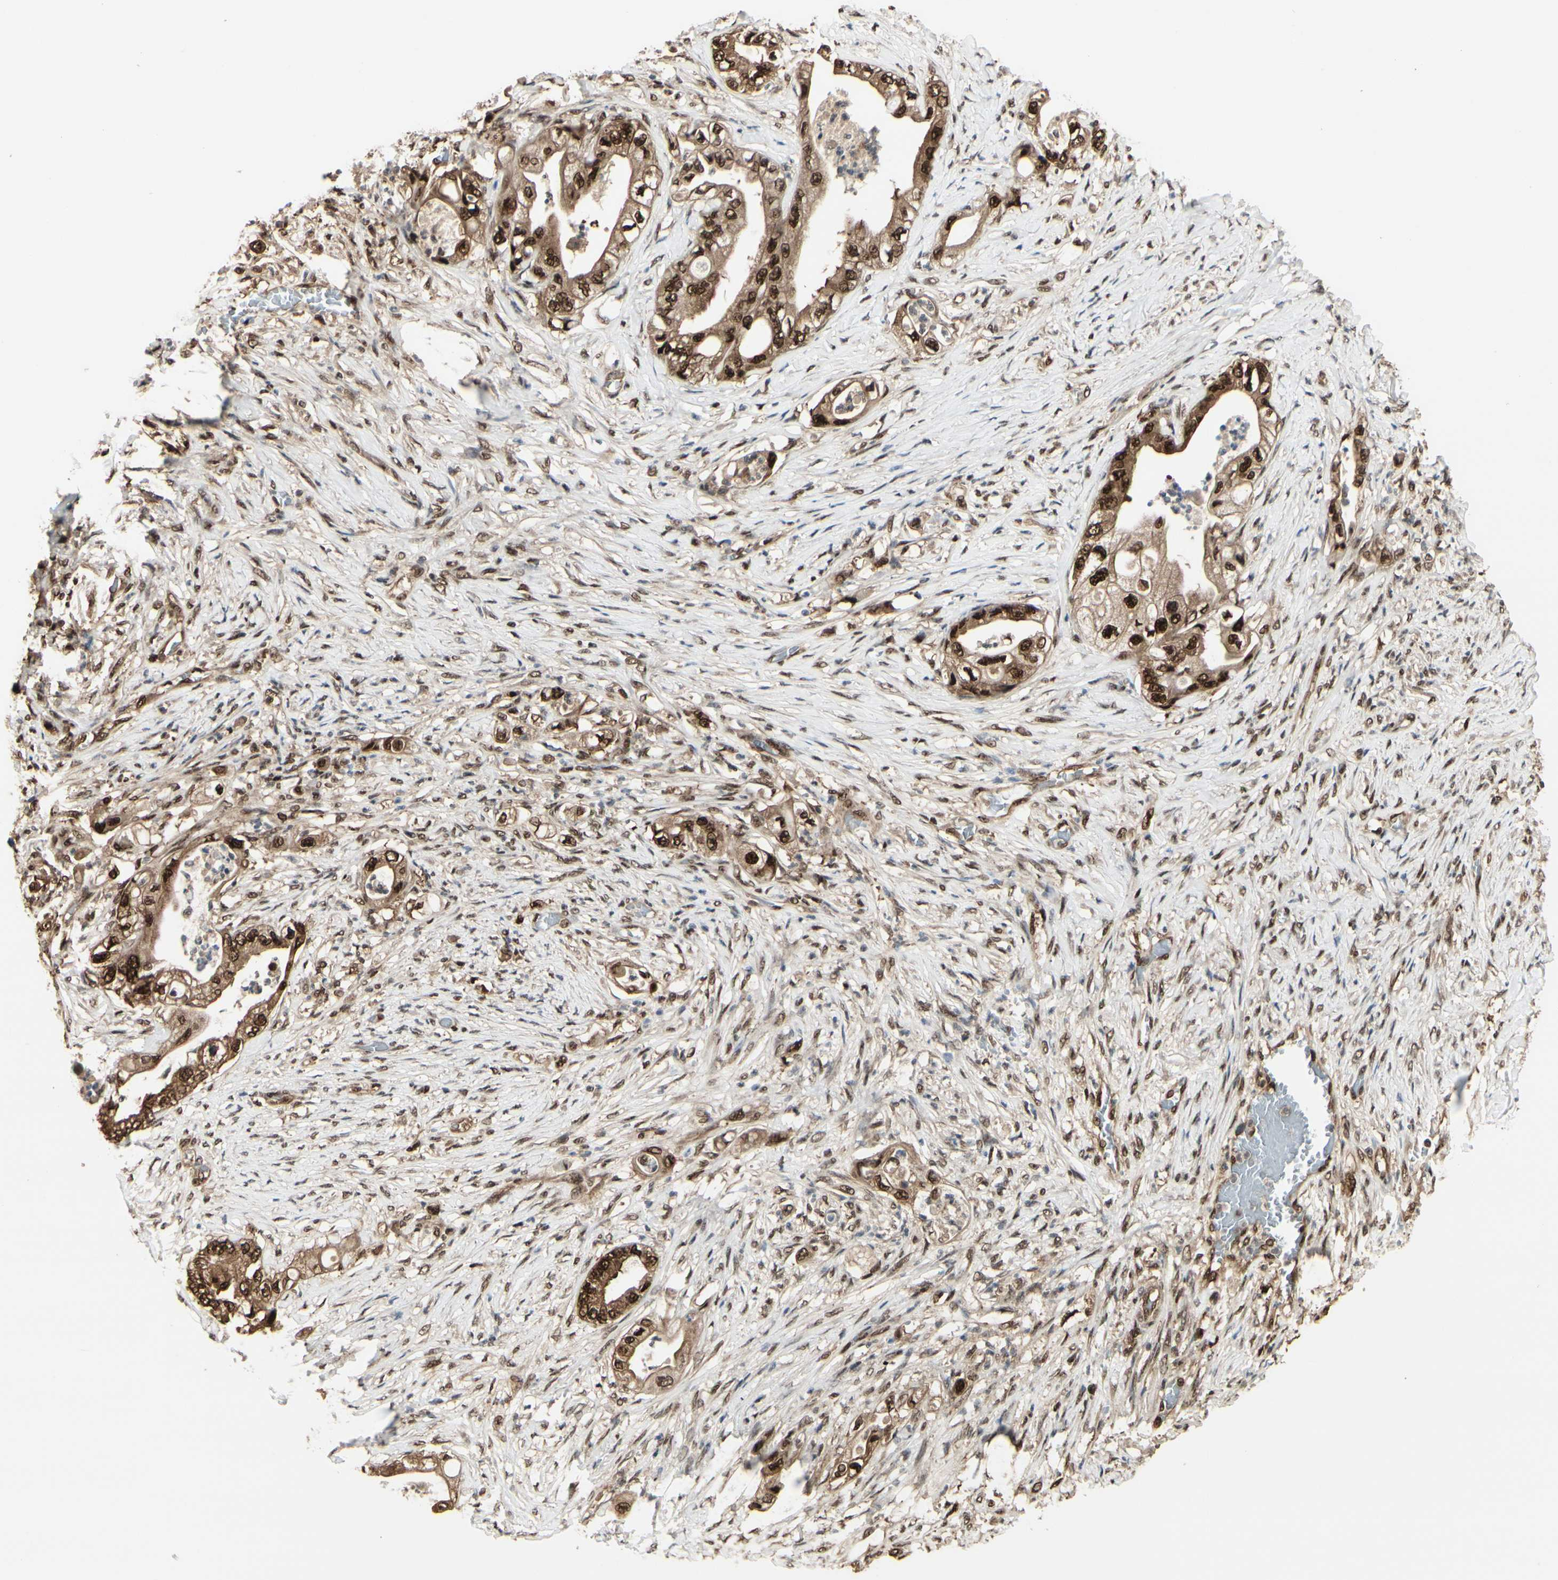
{"staining": {"intensity": "strong", "quantity": ">75%", "location": "cytoplasmic/membranous,nuclear"}, "tissue": "stomach cancer", "cell_type": "Tumor cells", "image_type": "cancer", "snomed": [{"axis": "morphology", "description": "Adenocarcinoma, NOS"}, {"axis": "topography", "description": "Stomach"}], "caption": "A high amount of strong cytoplasmic/membranous and nuclear expression is present in approximately >75% of tumor cells in adenocarcinoma (stomach) tissue. The staining was performed using DAB, with brown indicating positive protein expression. Nuclei are stained blue with hematoxylin.", "gene": "HSF1", "patient": {"sex": "female", "age": 73}}